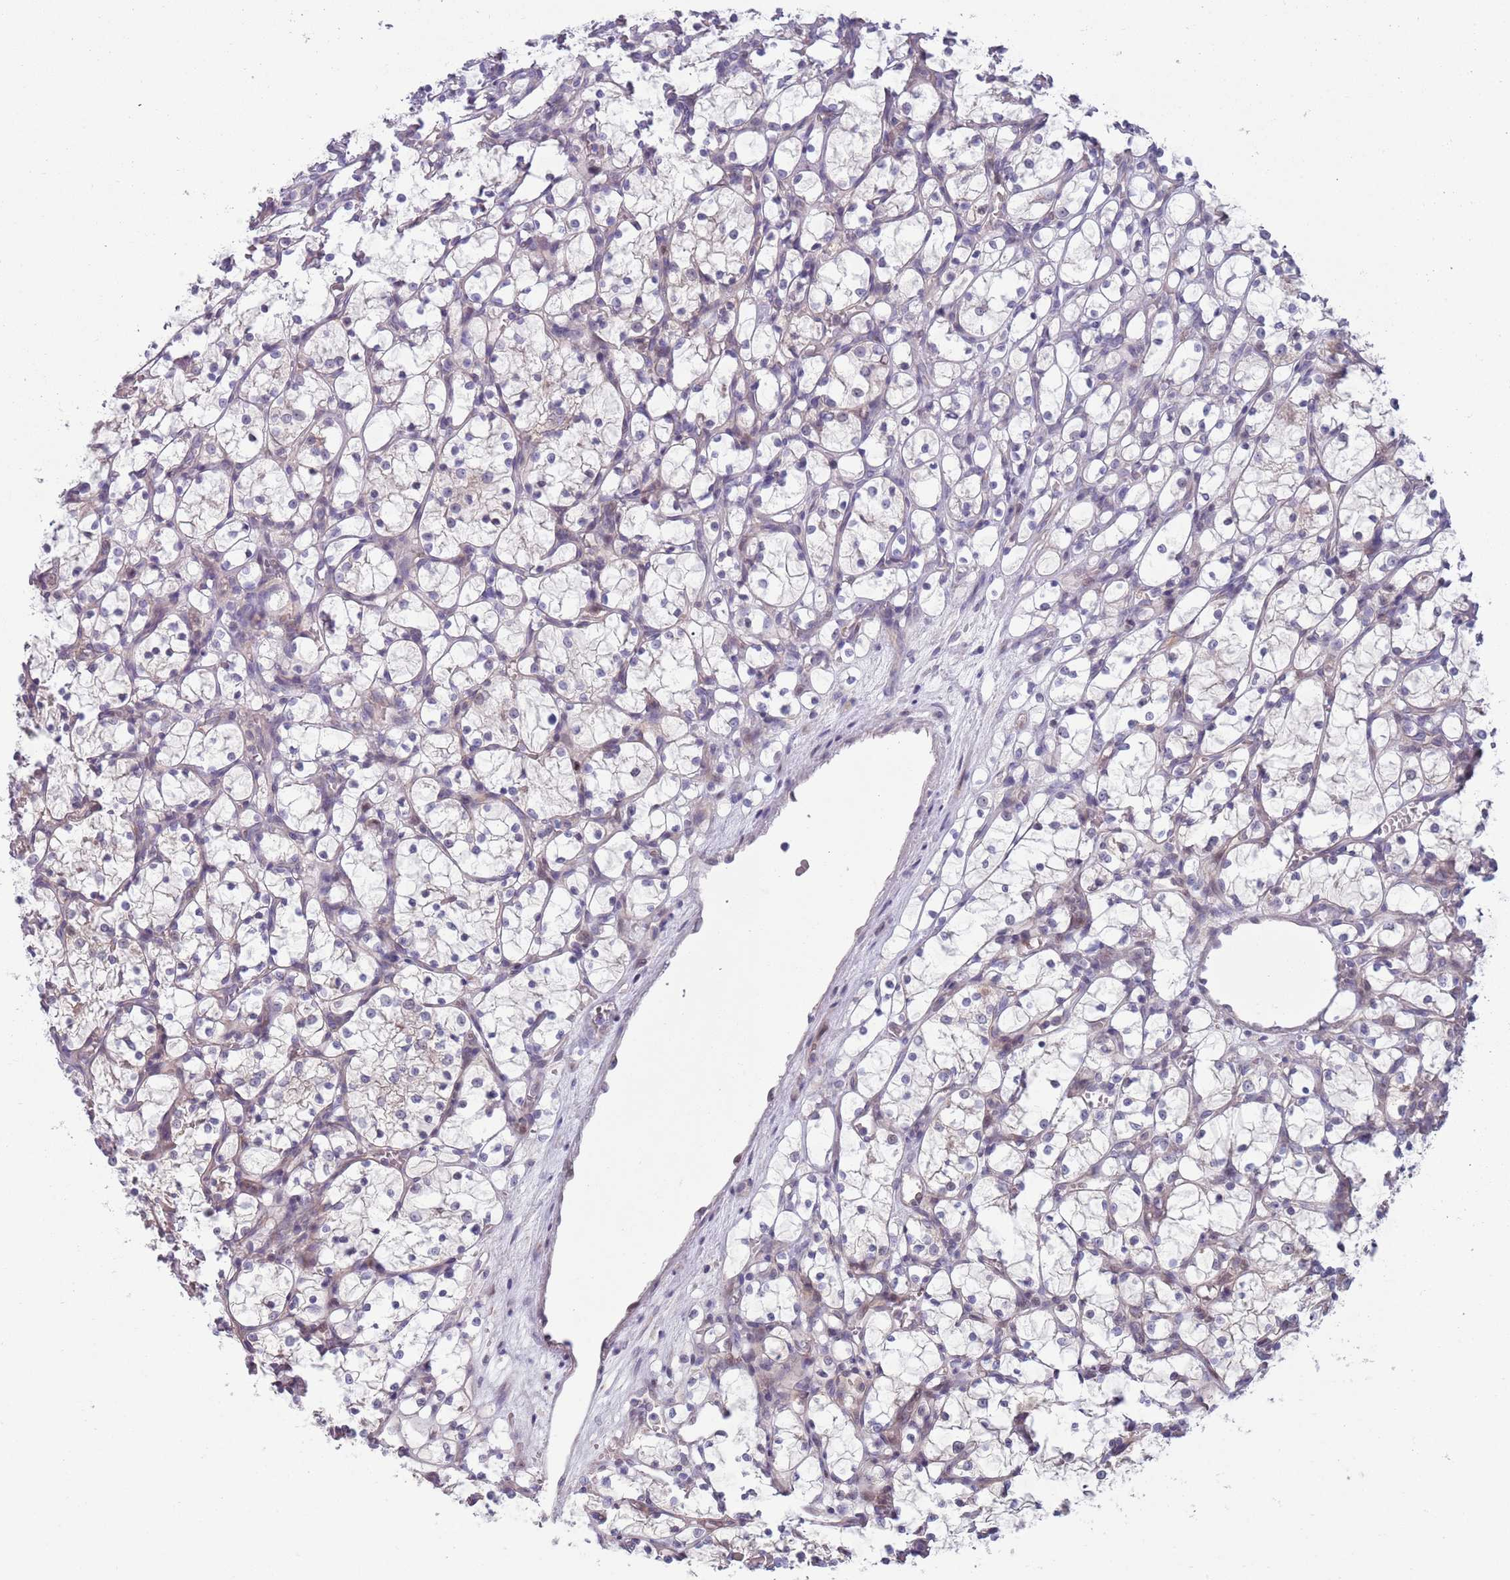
{"staining": {"intensity": "negative", "quantity": "none", "location": "none"}, "tissue": "renal cancer", "cell_type": "Tumor cells", "image_type": "cancer", "snomed": [{"axis": "morphology", "description": "Adenocarcinoma, NOS"}, {"axis": "topography", "description": "Kidney"}], "caption": "Human renal cancer (adenocarcinoma) stained for a protein using immunohistochemistry (IHC) reveals no expression in tumor cells.", "gene": "CLNS1A", "patient": {"sex": "female", "age": 69}}